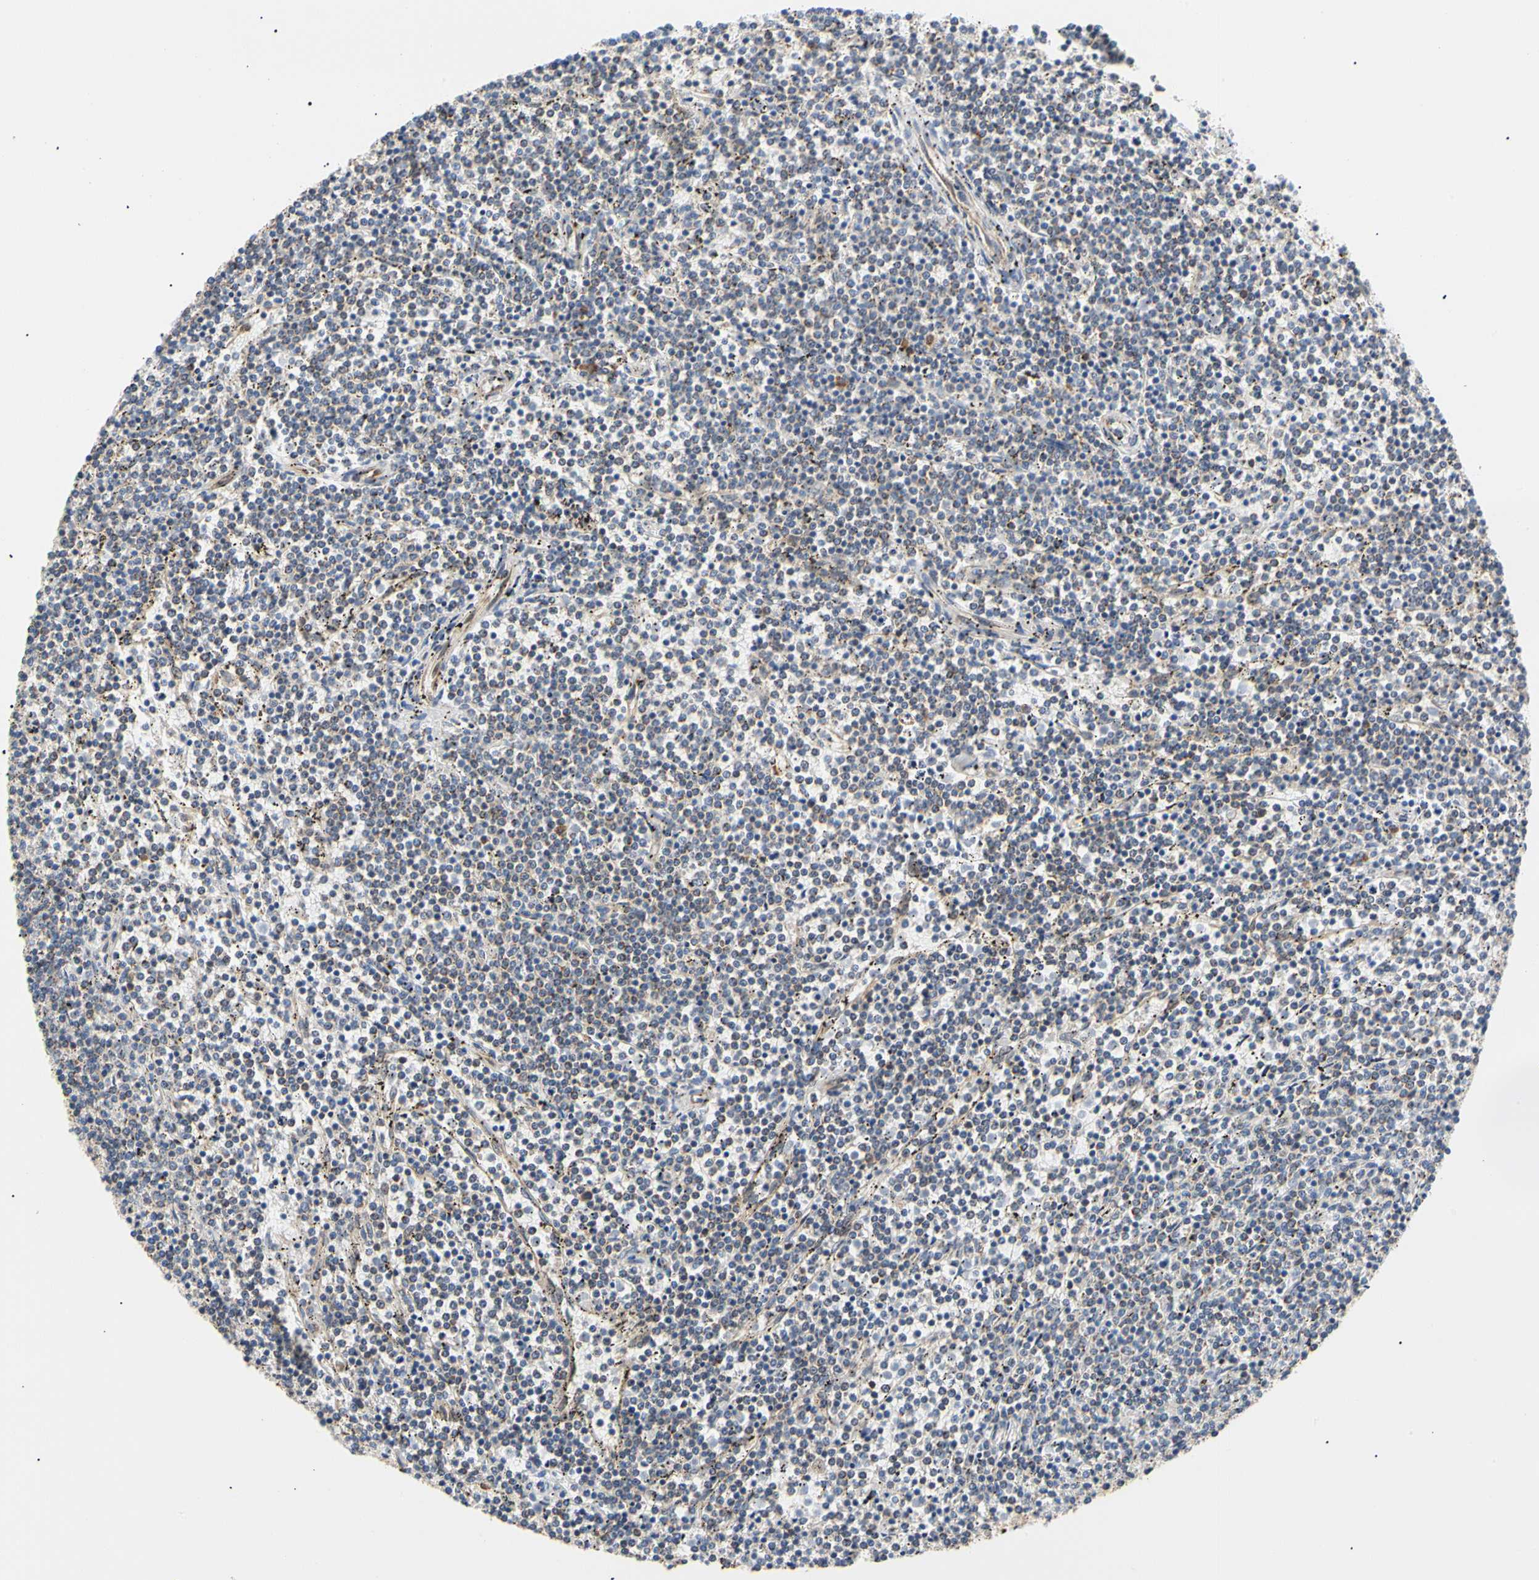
{"staining": {"intensity": "weak", "quantity": "25%-75%", "location": "cytoplasmic/membranous"}, "tissue": "lymphoma", "cell_type": "Tumor cells", "image_type": "cancer", "snomed": [{"axis": "morphology", "description": "Malignant lymphoma, non-Hodgkin's type, Low grade"}, {"axis": "topography", "description": "Spleen"}], "caption": "Immunohistochemistry histopathology image of neoplastic tissue: human low-grade malignant lymphoma, non-Hodgkin's type stained using IHC demonstrates low levels of weak protein expression localized specifically in the cytoplasmic/membranous of tumor cells, appearing as a cytoplasmic/membranous brown color.", "gene": "ACAT1", "patient": {"sex": "female", "age": 50}}